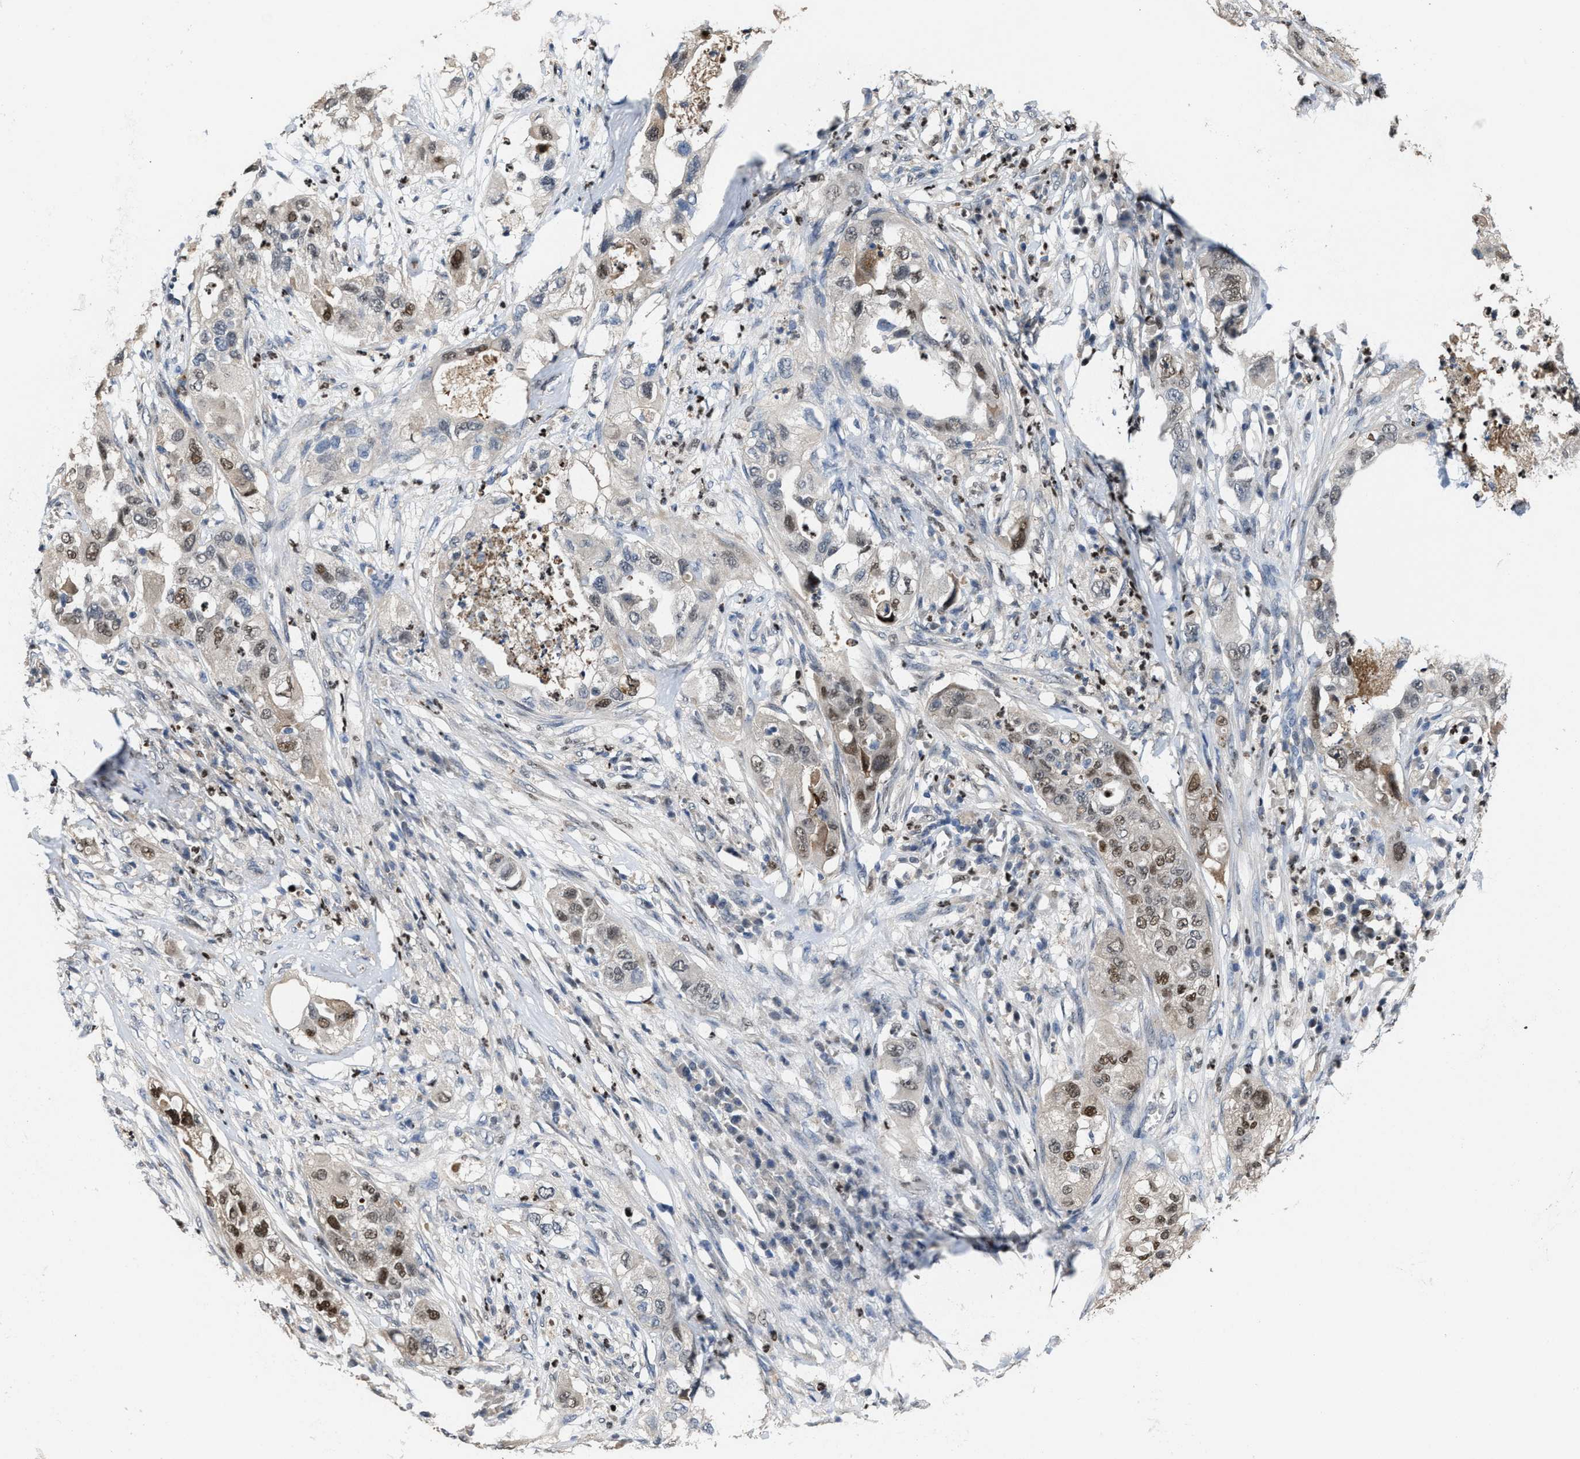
{"staining": {"intensity": "moderate", "quantity": "25%-75%", "location": "nuclear"}, "tissue": "pancreatic cancer", "cell_type": "Tumor cells", "image_type": "cancer", "snomed": [{"axis": "morphology", "description": "Adenocarcinoma, NOS"}, {"axis": "topography", "description": "Pancreas"}], "caption": "The photomicrograph exhibits a brown stain indicating the presence of a protein in the nuclear of tumor cells in pancreatic adenocarcinoma. Nuclei are stained in blue.", "gene": "ZNF20", "patient": {"sex": "female", "age": 78}}